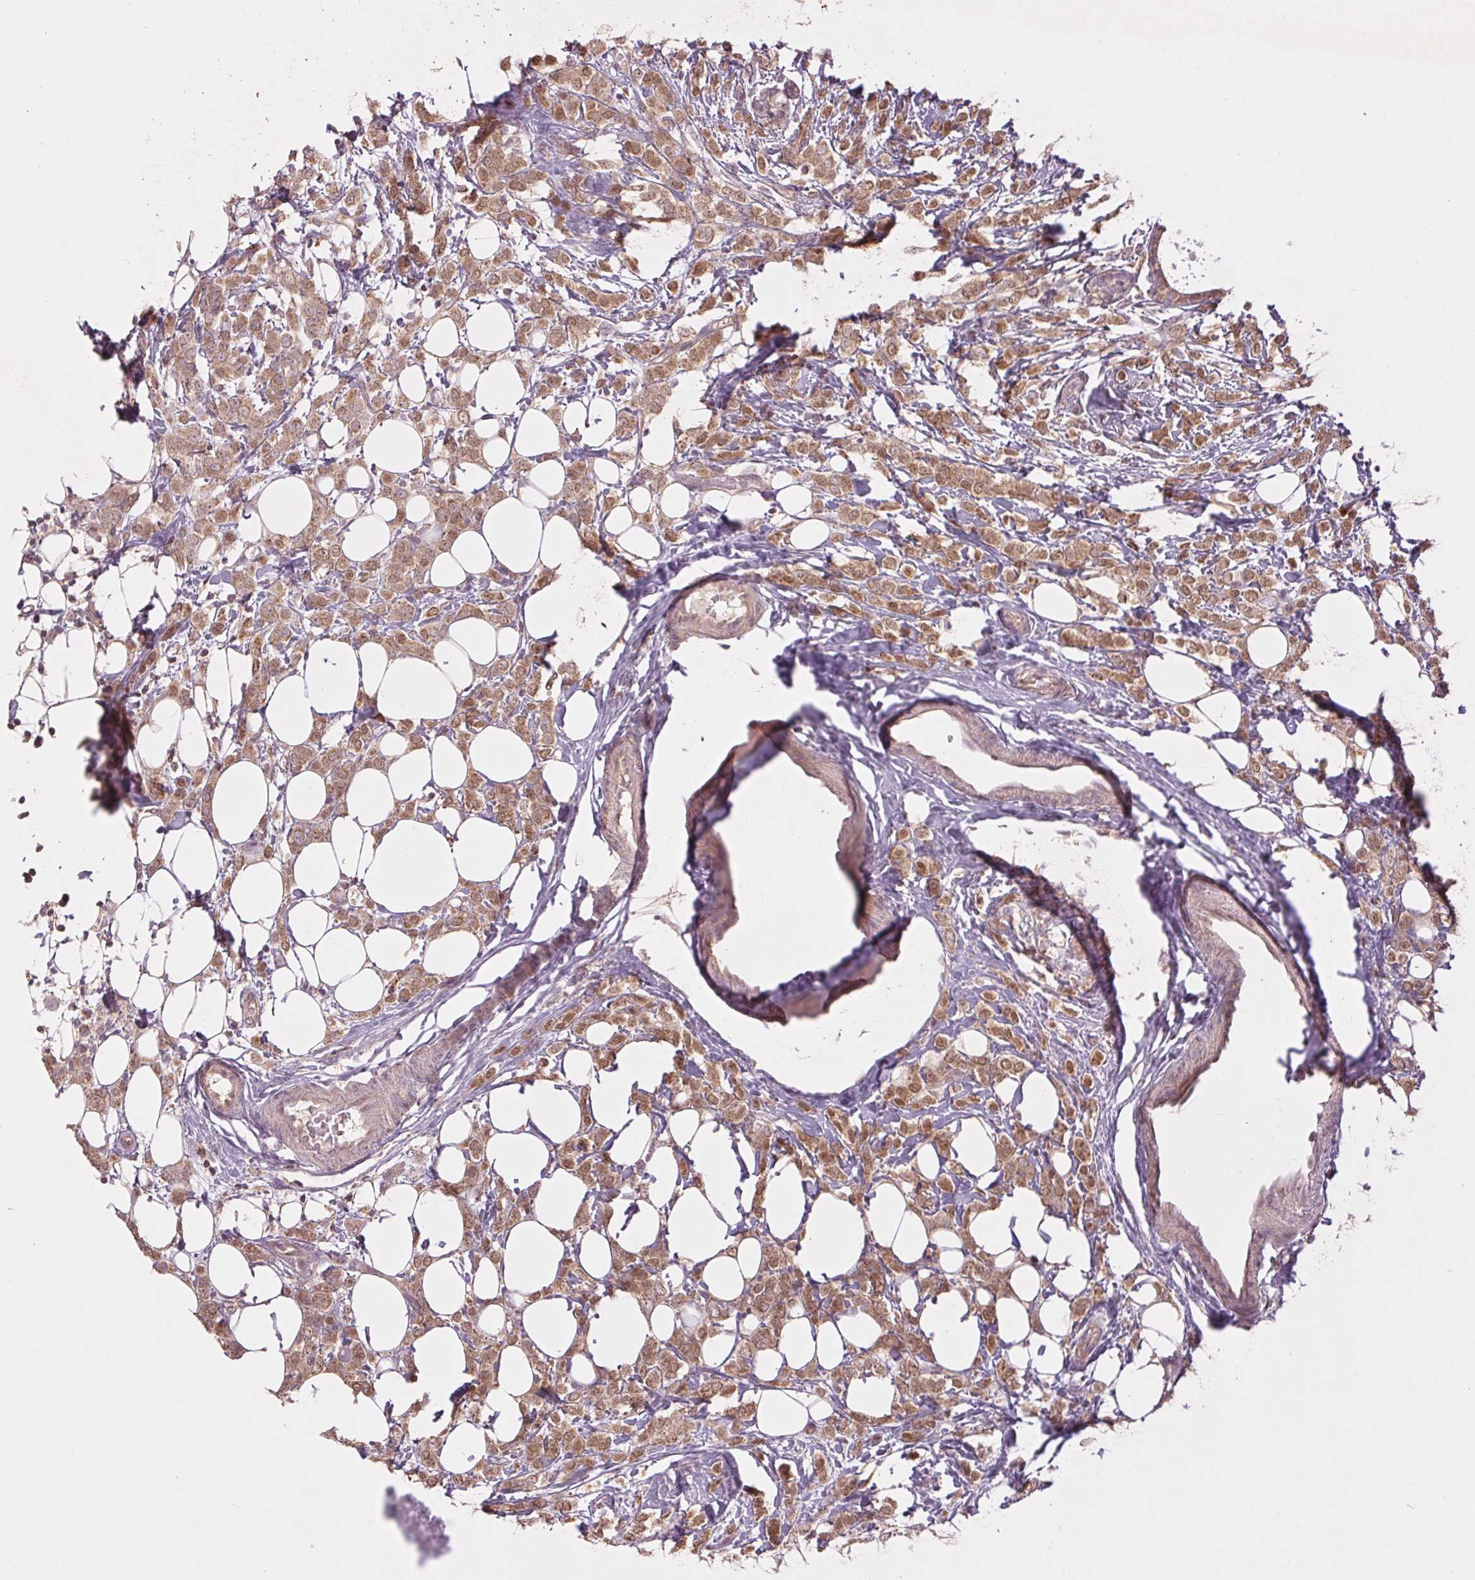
{"staining": {"intensity": "moderate", "quantity": ">75%", "location": "cytoplasmic/membranous"}, "tissue": "breast cancer", "cell_type": "Tumor cells", "image_type": "cancer", "snomed": [{"axis": "morphology", "description": "Lobular carcinoma"}, {"axis": "topography", "description": "Breast"}], "caption": "The photomicrograph displays immunohistochemical staining of breast lobular carcinoma. There is moderate cytoplasmic/membranous positivity is seen in about >75% of tumor cells.", "gene": "MAP3K5", "patient": {"sex": "female", "age": 49}}